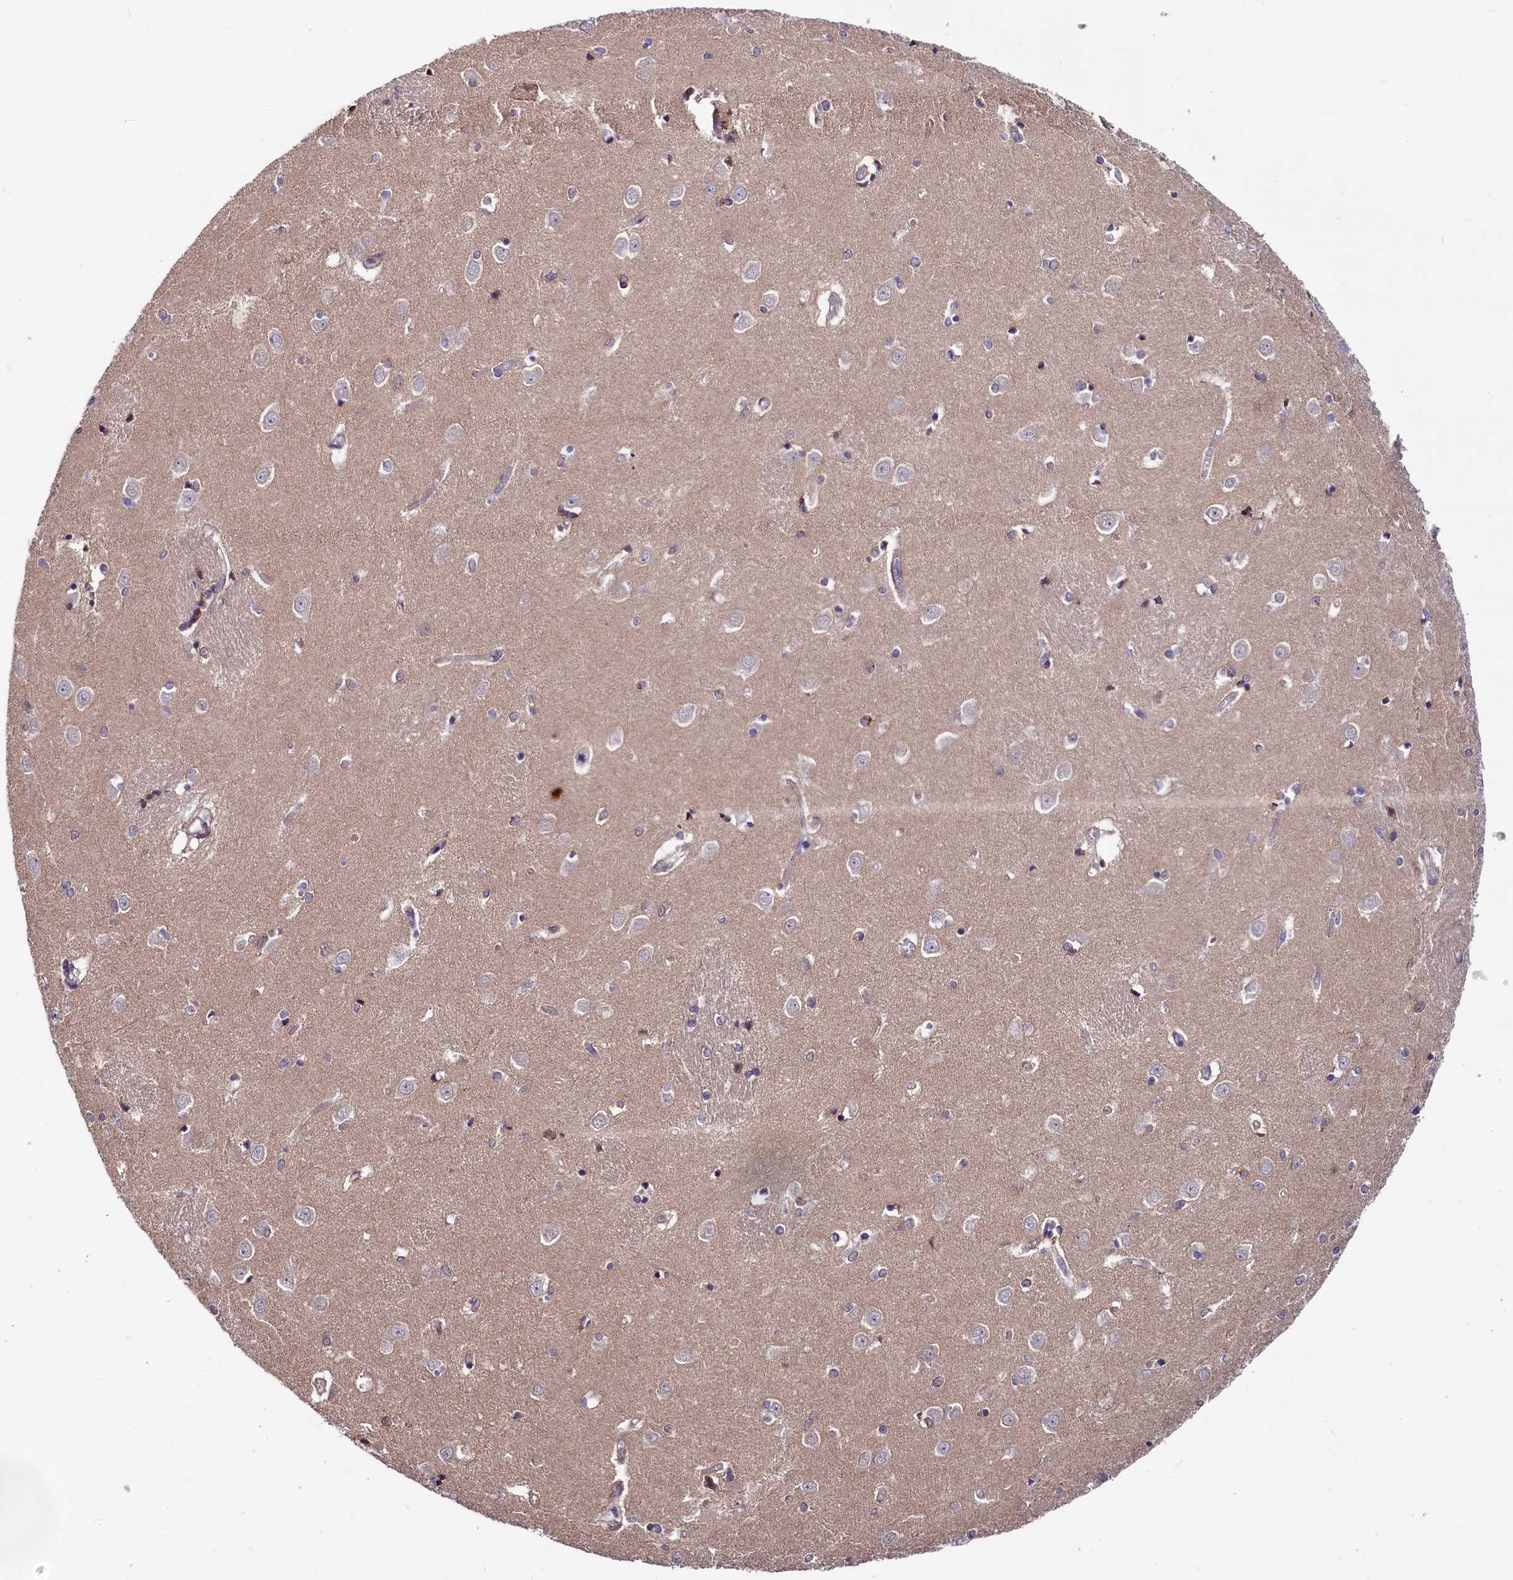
{"staining": {"intensity": "negative", "quantity": "none", "location": "none"}, "tissue": "caudate", "cell_type": "Glial cells", "image_type": "normal", "snomed": [{"axis": "morphology", "description": "Normal tissue, NOS"}, {"axis": "topography", "description": "Lateral ventricle wall"}], "caption": "The IHC image has no significant positivity in glial cells of caudate.", "gene": "SLC39A6", "patient": {"sex": "male", "age": 37}}